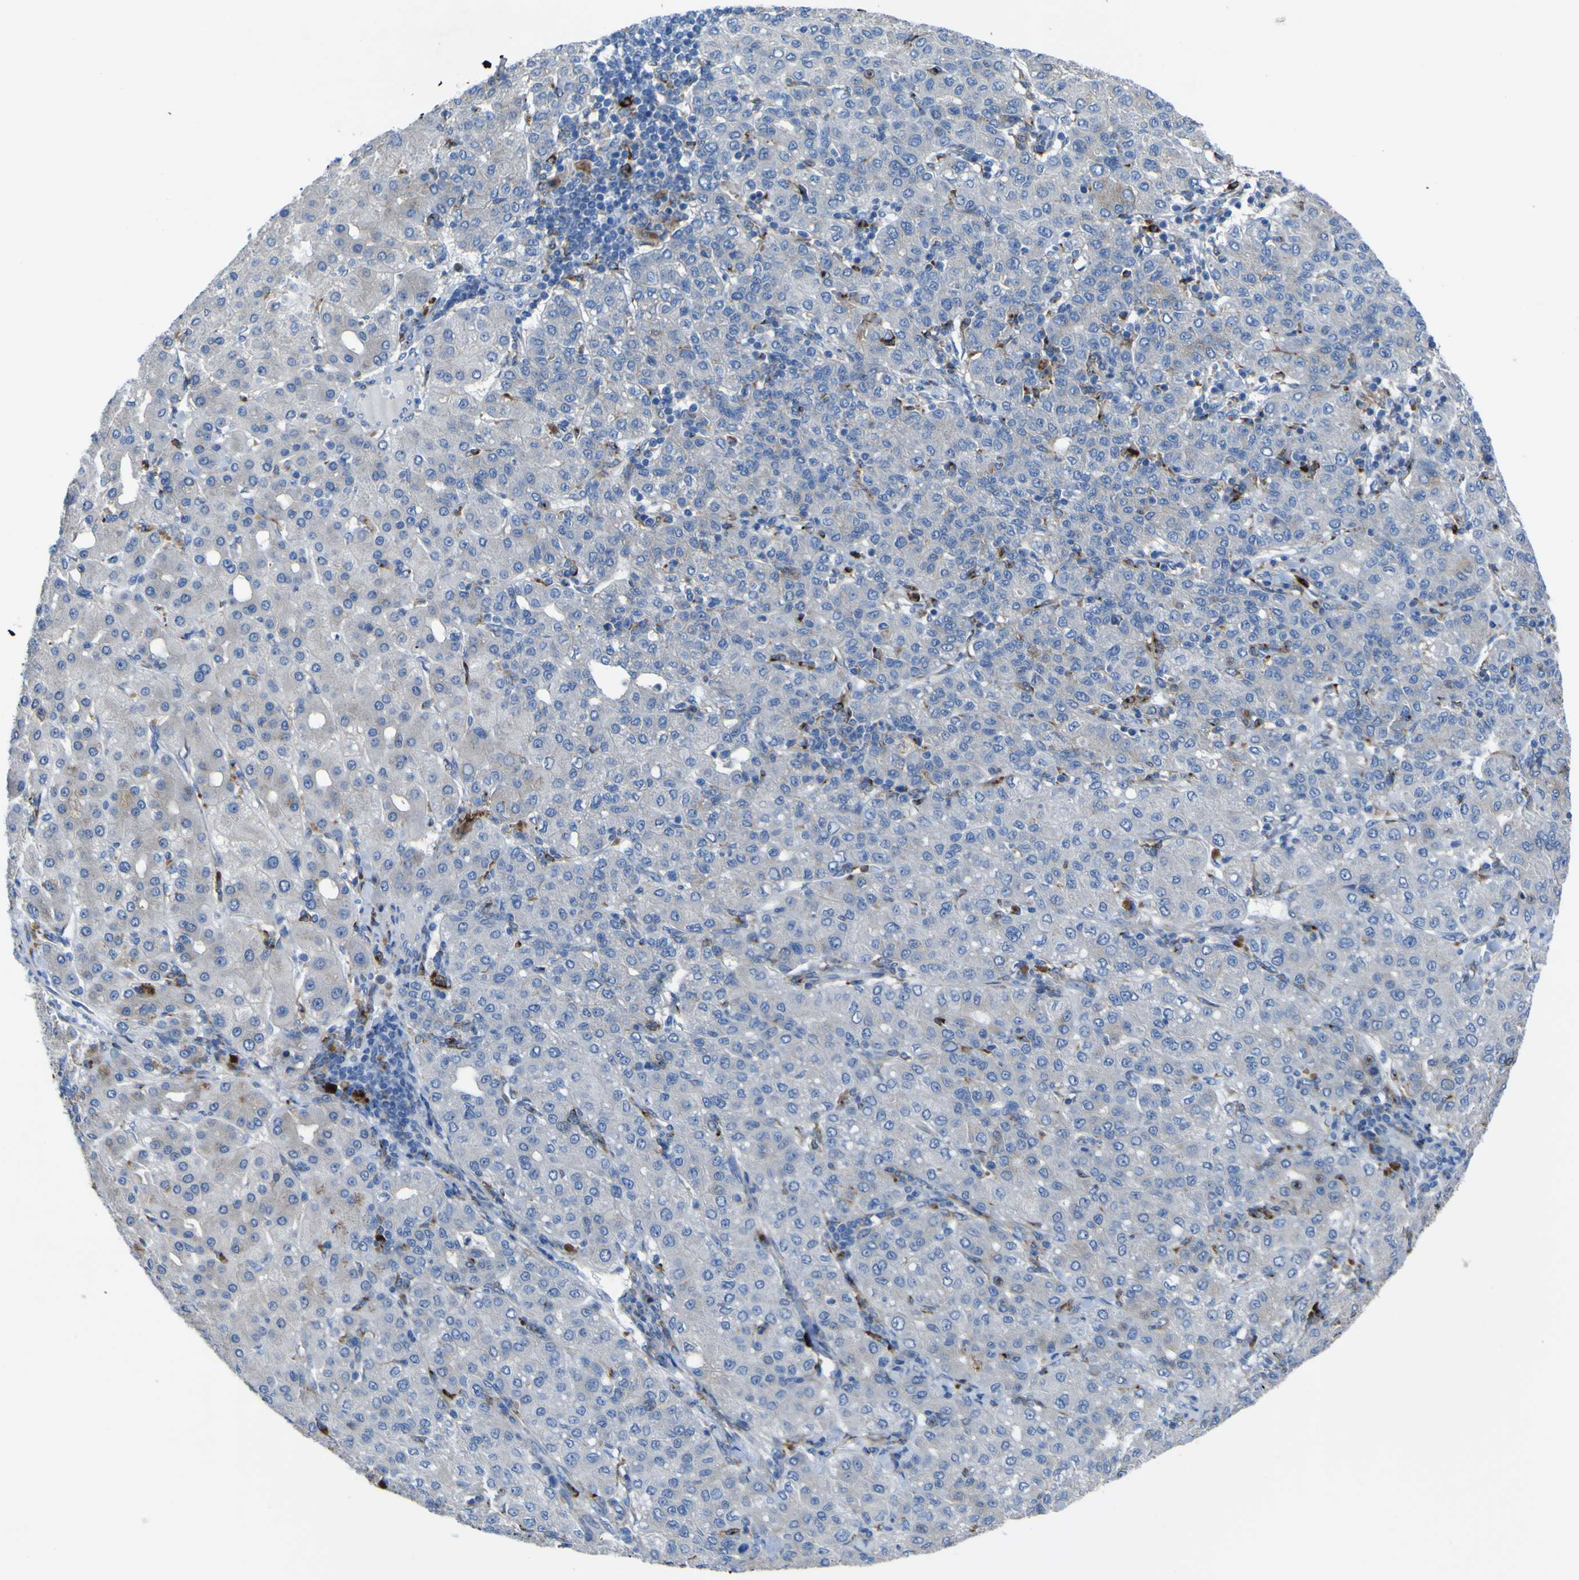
{"staining": {"intensity": "negative", "quantity": "none", "location": "none"}, "tissue": "liver cancer", "cell_type": "Tumor cells", "image_type": "cancer", "snomed": [{"axis": "morphology", "description": "Carcinoma, Hepatocellular, NOS"}, {"axis": "topography", "description": "Liver"}], "caption": "High magnification brightfield microscopy of liver hepatocellular carcinoma stained with DAB (brown) and counterstained with hematoxylin (blue): tumor cells show no significant positivity.", "gene": "CST3", "patient": {"sex": "male", "age": 65}}